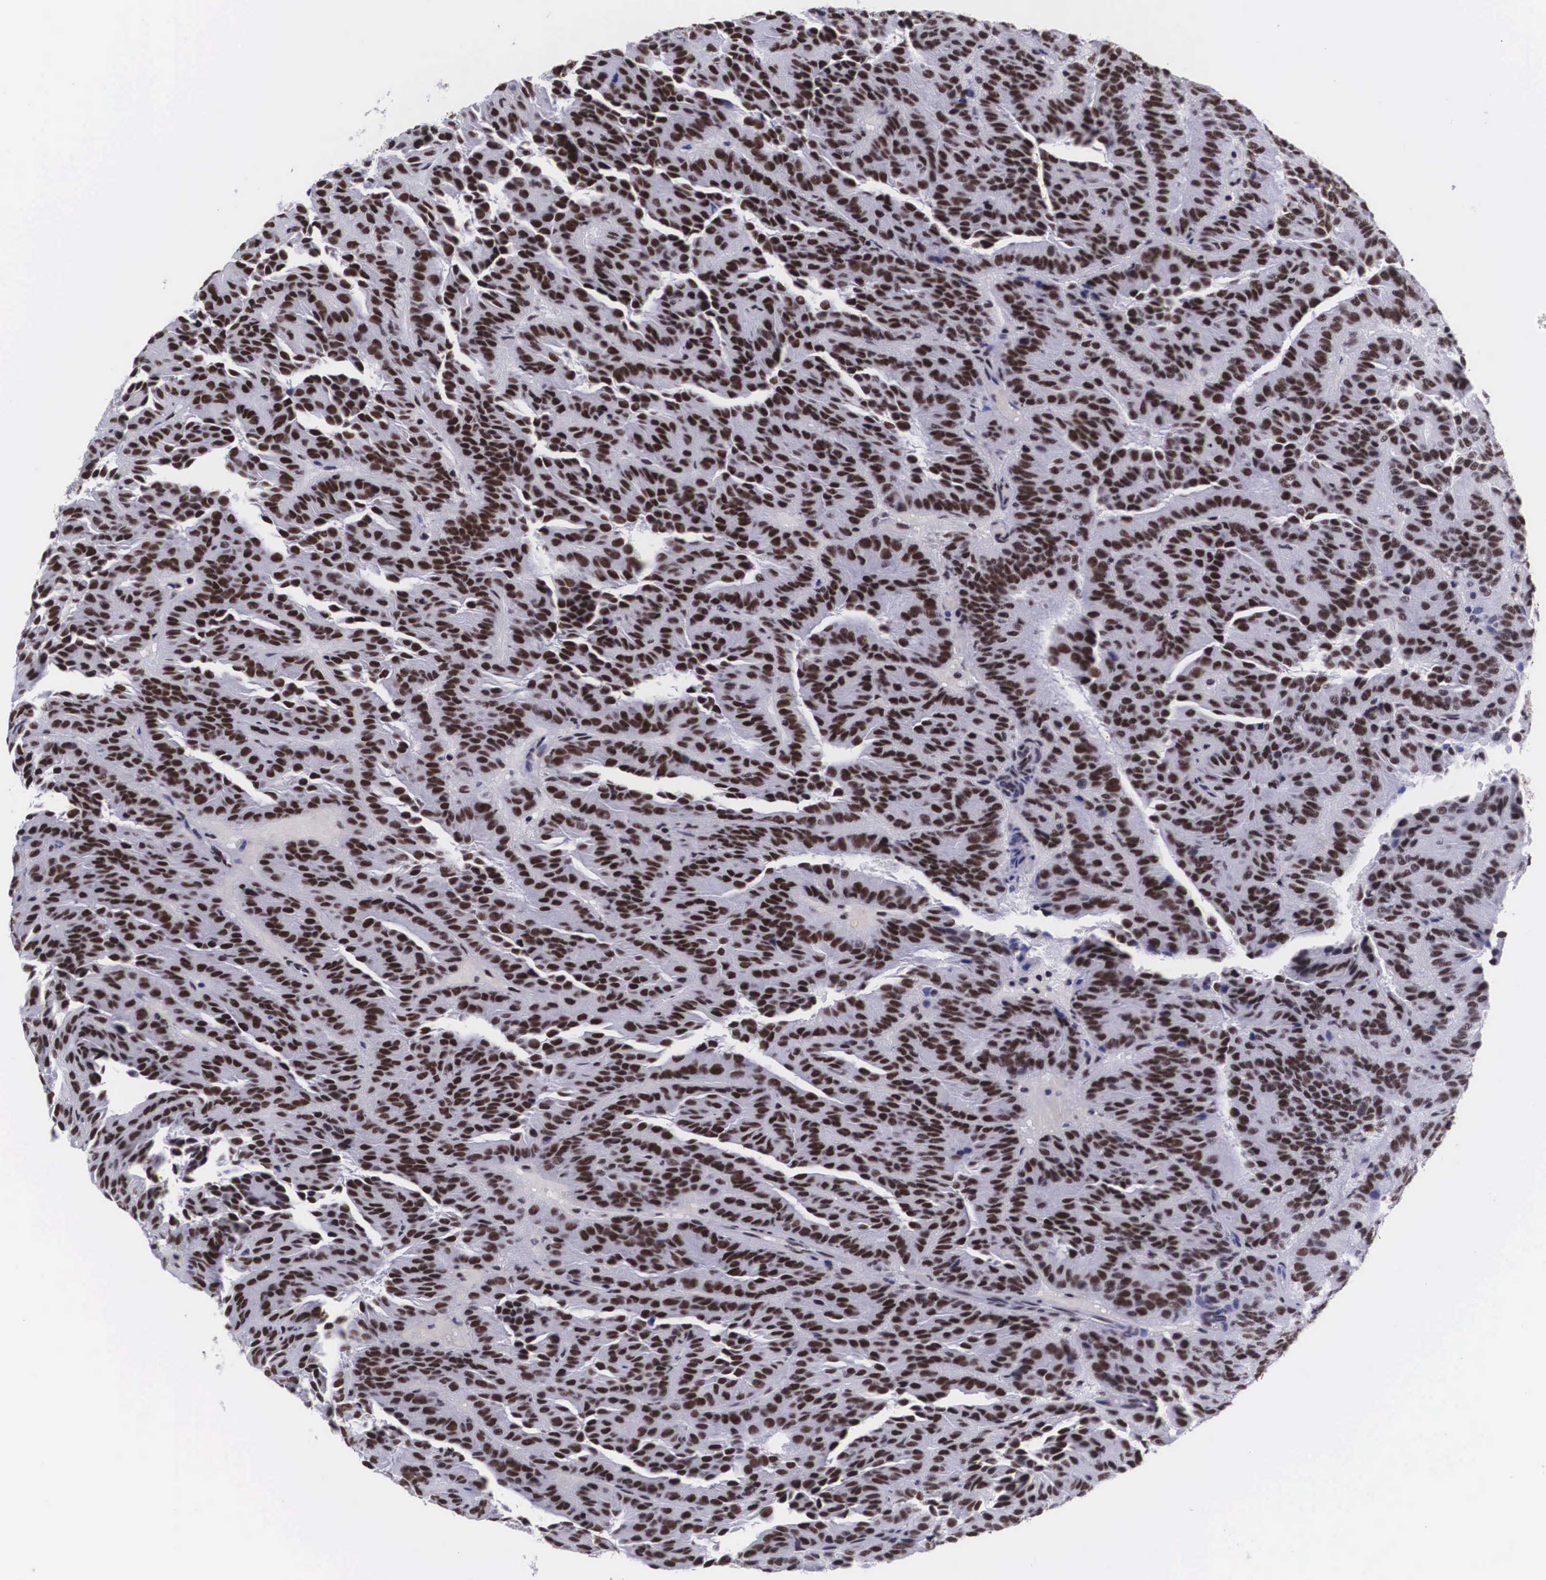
{"staining": {"intensity": "moderate", "quantity": ">75%", "location": "nuclear"}, "tissue": "renal cancer", "cell_type": "Tumor cells", "image_type": "cancer", "snomed": [{"axis": "morphology", "description": "Adenocarcinoma, NOS"}, {"axis": "topography", "description": "Kidney"}], "caption": "Human renal adenocarcinoma stained with a brown dye shows moderate nuclear positive staining in about >75% of tumor cells.", "gene": "SF3A1", "patient": {"sex": "male", "age": 46}}